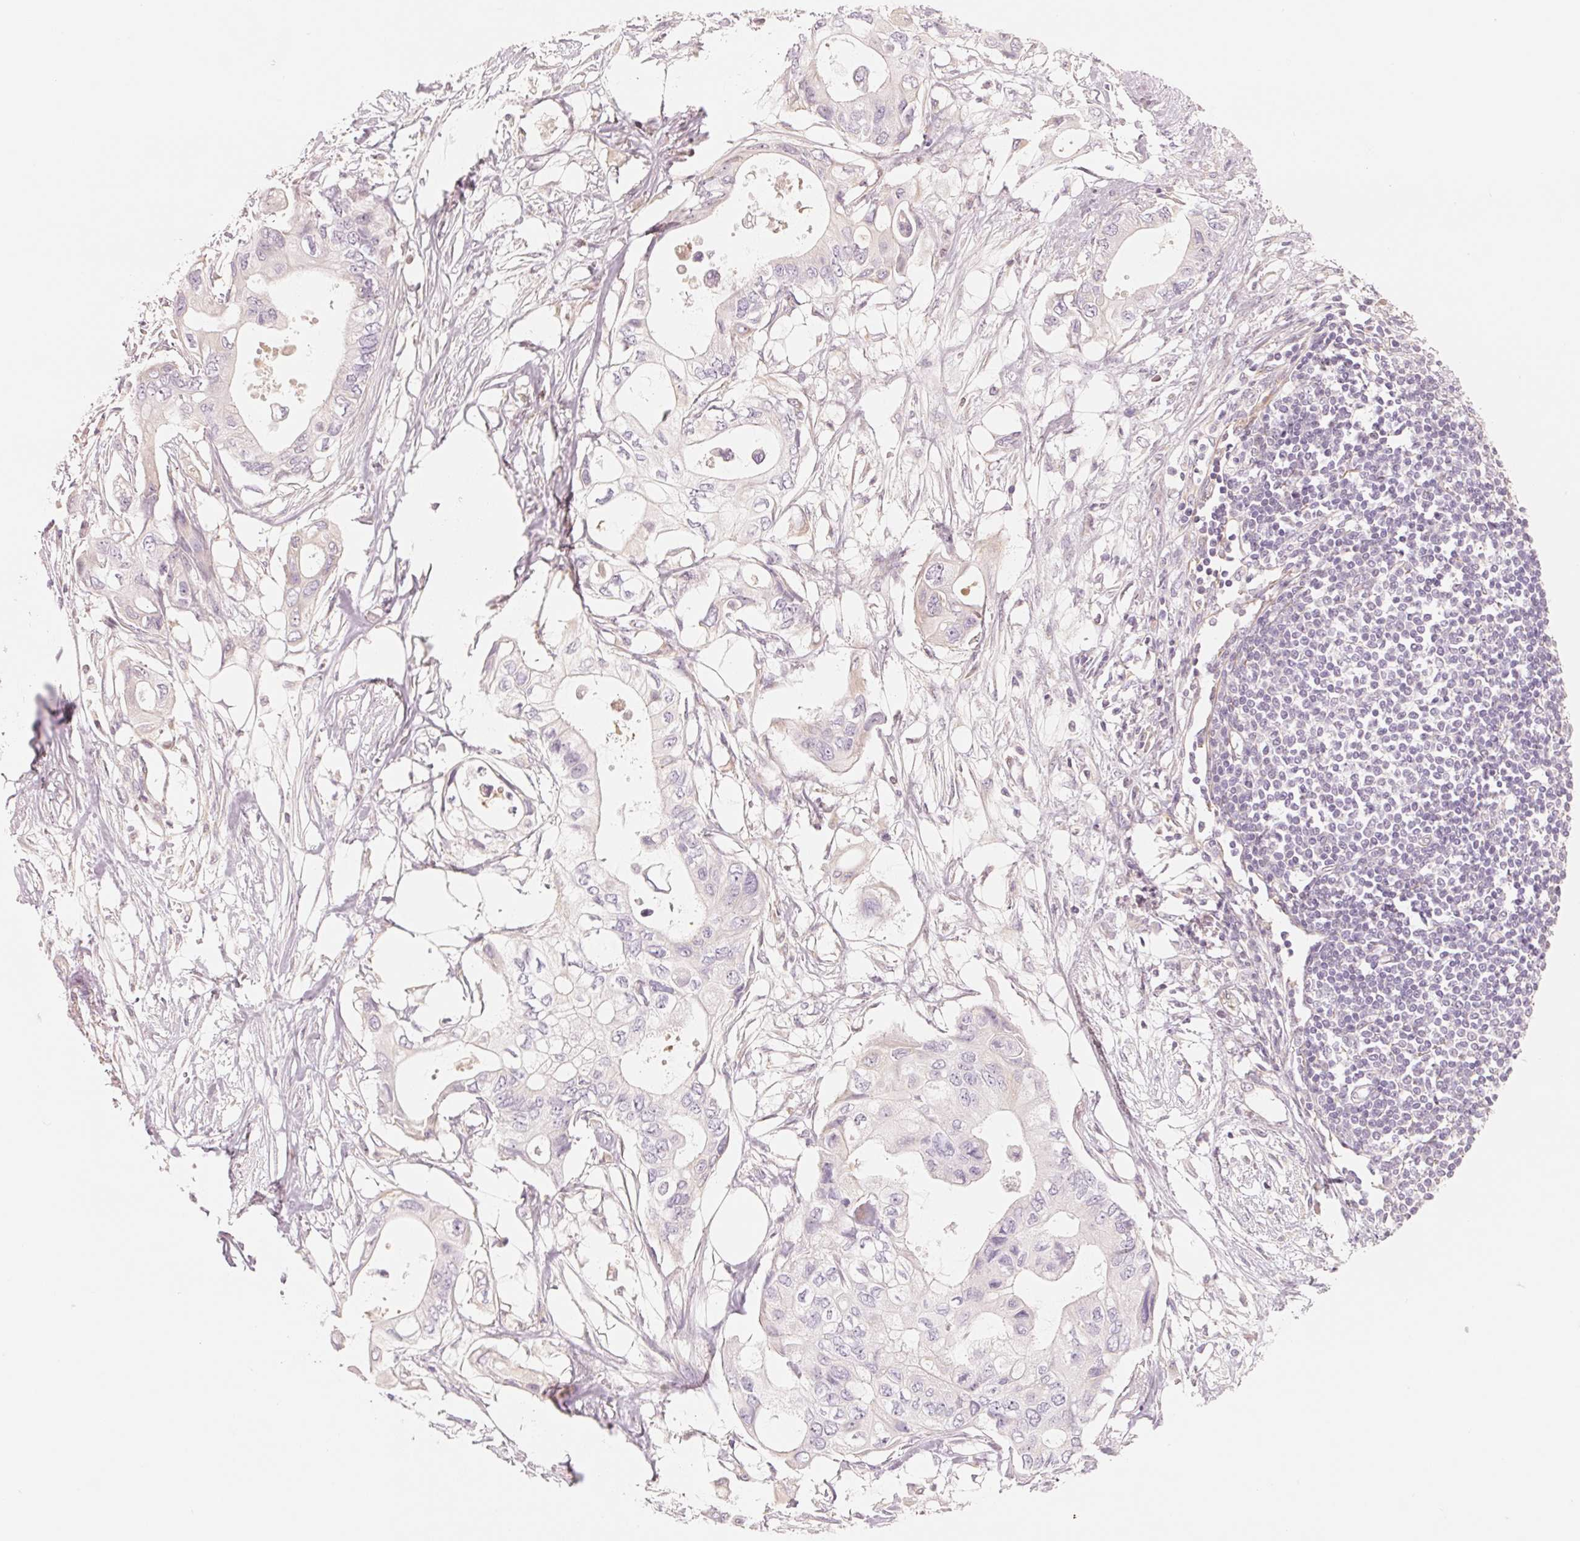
{"staining": {"intensity": "negative", "quantity": "none", "location": "none"}, "tissue": "pancreatic cancer", "cell_type": "Tumor cells", "image_type": "cancer", "snomed": [{"axis": "morphology", "description": "Adenocarcinoma, NOS"}, {"axis": "topography", "description": "Pancreas"}], "caption": "Protein analysis of pancreatic adenocarcinoma reveals no significant positivity in tumor cells.", "gene": "CFHR2", "patient": {"sex": "female", "age": 63}}